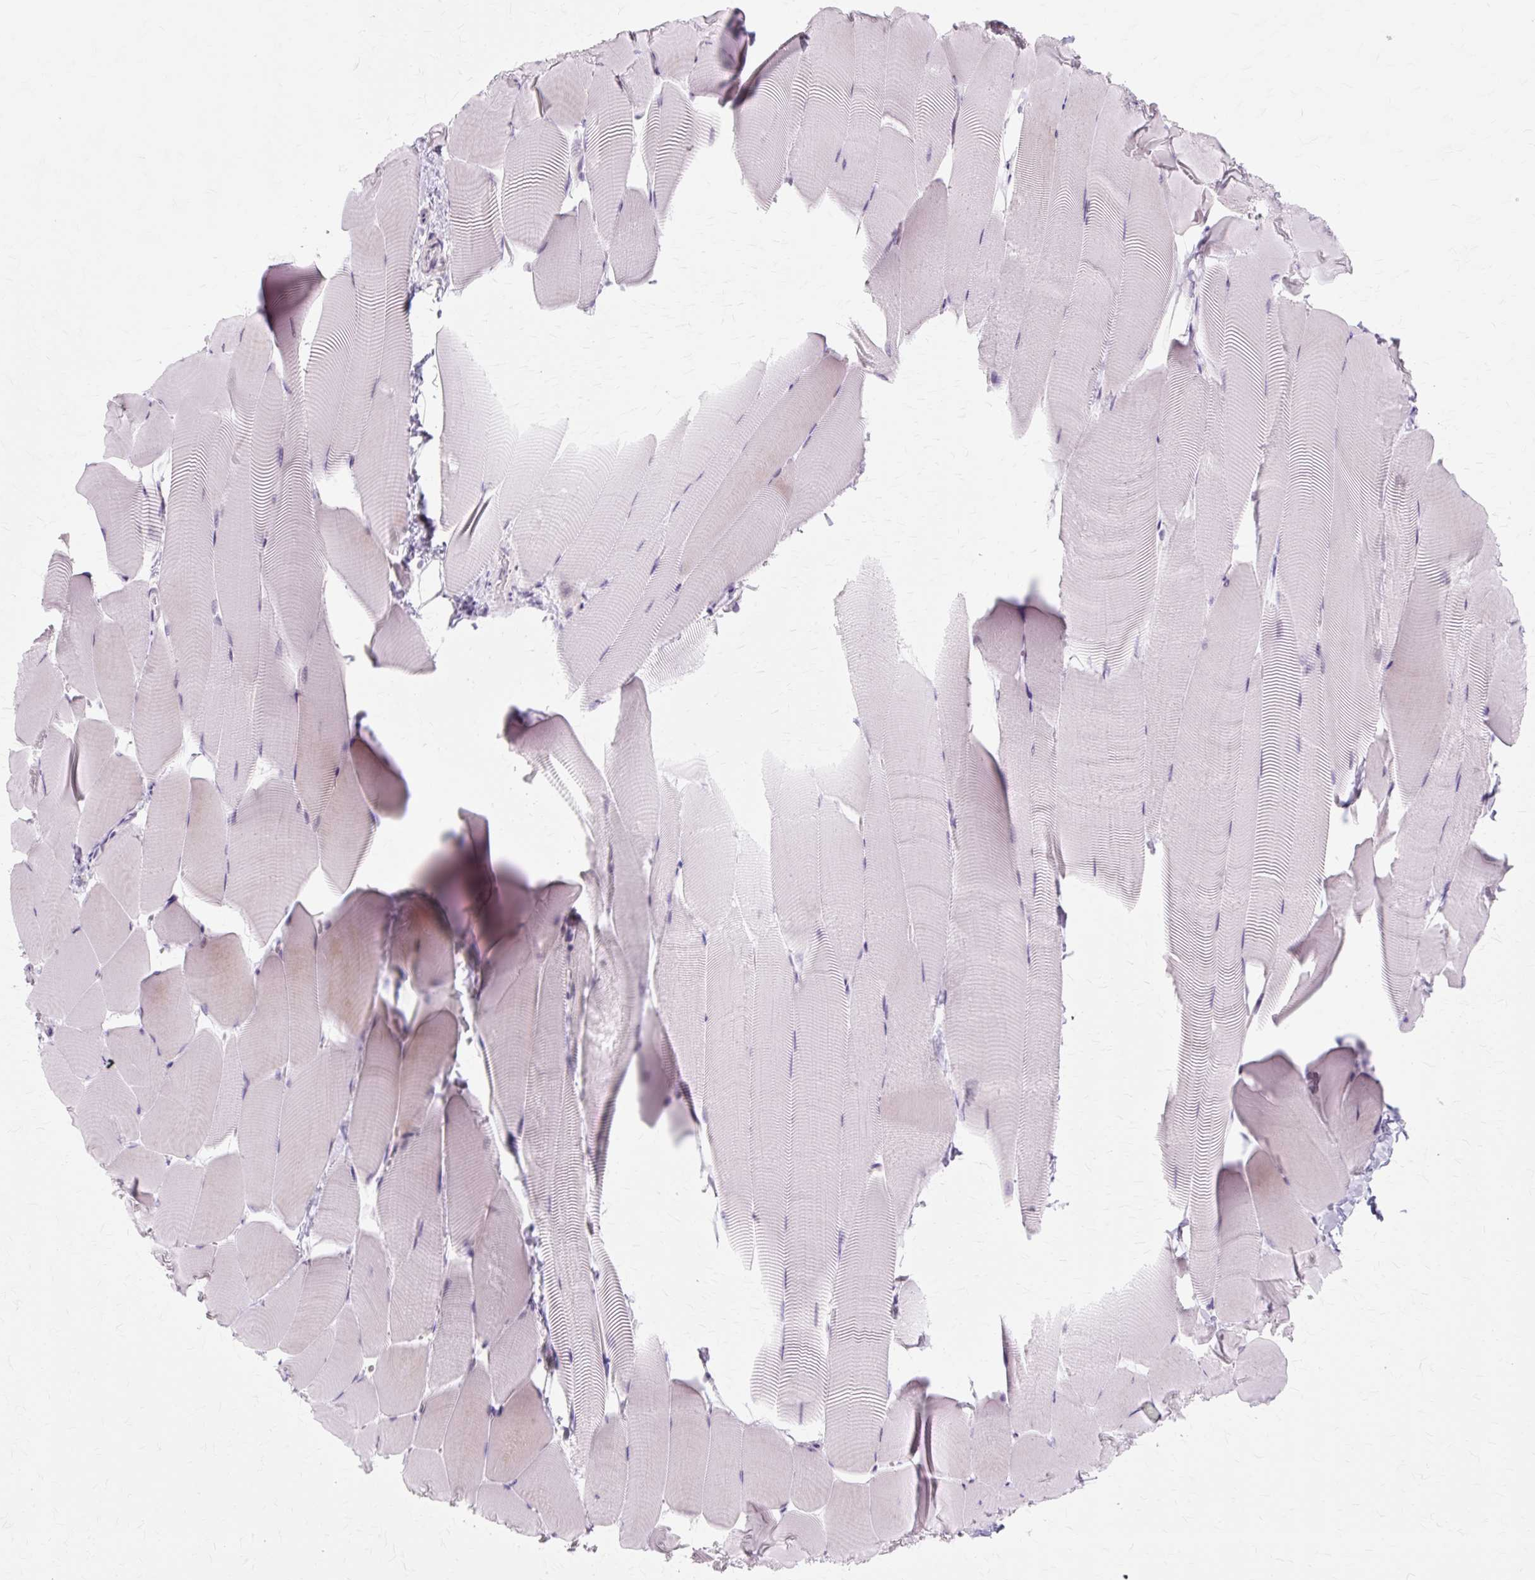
{"staining": {"intensity": "weak", "quantity": "25%-75%", "location": "cytoplasmic/membranous"}, "tissue": "skeletal muscle", "cell_type": "Myocytes", "image_type": "normal", "snomed": [{"axis": "morphology", "description": "Normal tissue, NOS"}, {"axis": "topography", "description": "Skeletal muscle"}], "caption": "High-magnification brightfield microscopy of unremarkable skeletal muscle stained with DAB (brown) and counterstained with hematoxylin (blue). myocytes exhibit weak cytoplasmic/membranous expression is identified in approximately25%-75% of cells.", "gene": "IRX2", "patient": {"sex": "male", "age": 25}}